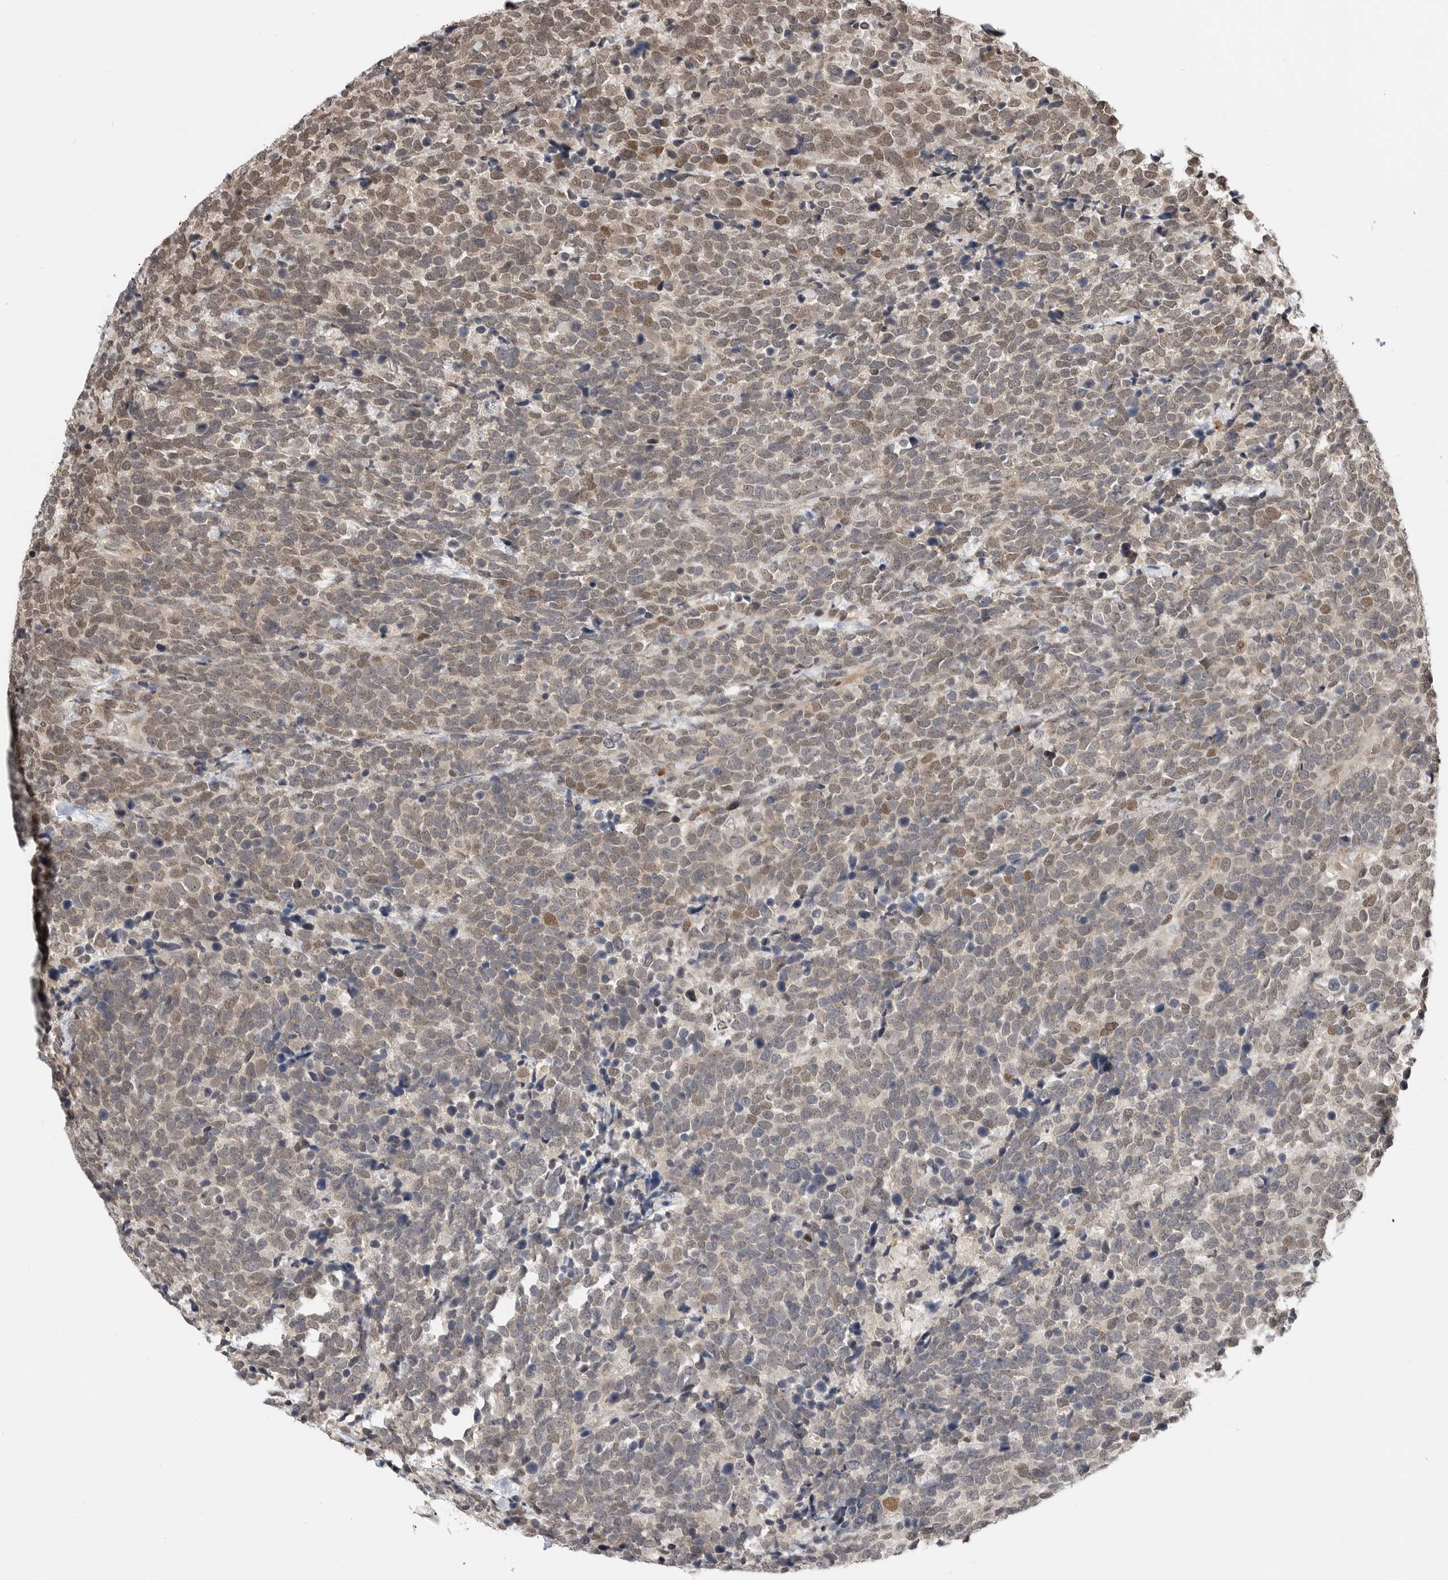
{"staining": {"intensity": "moderate", "quantity": "25%-75%", "location": "nuclear"}, "tissue": "urothelial cancer", "cell_type": "Tumor cells", "image_type": "cancer", "snomed": [{"axis": "morphology", "description": "Urothelial carcinoma, High grade"}, {"axis": "topography", "description": "Urinary bladder"}], "caption": "Immunohistochemical staining of human urothelial carcinoma (high-grade) reveals medium levels of moderate nuclear expression in approximately 25%-75% of tumor cells.", "gene": "CSNK1G3", "patient": {"sex": "female", "age": 82}}